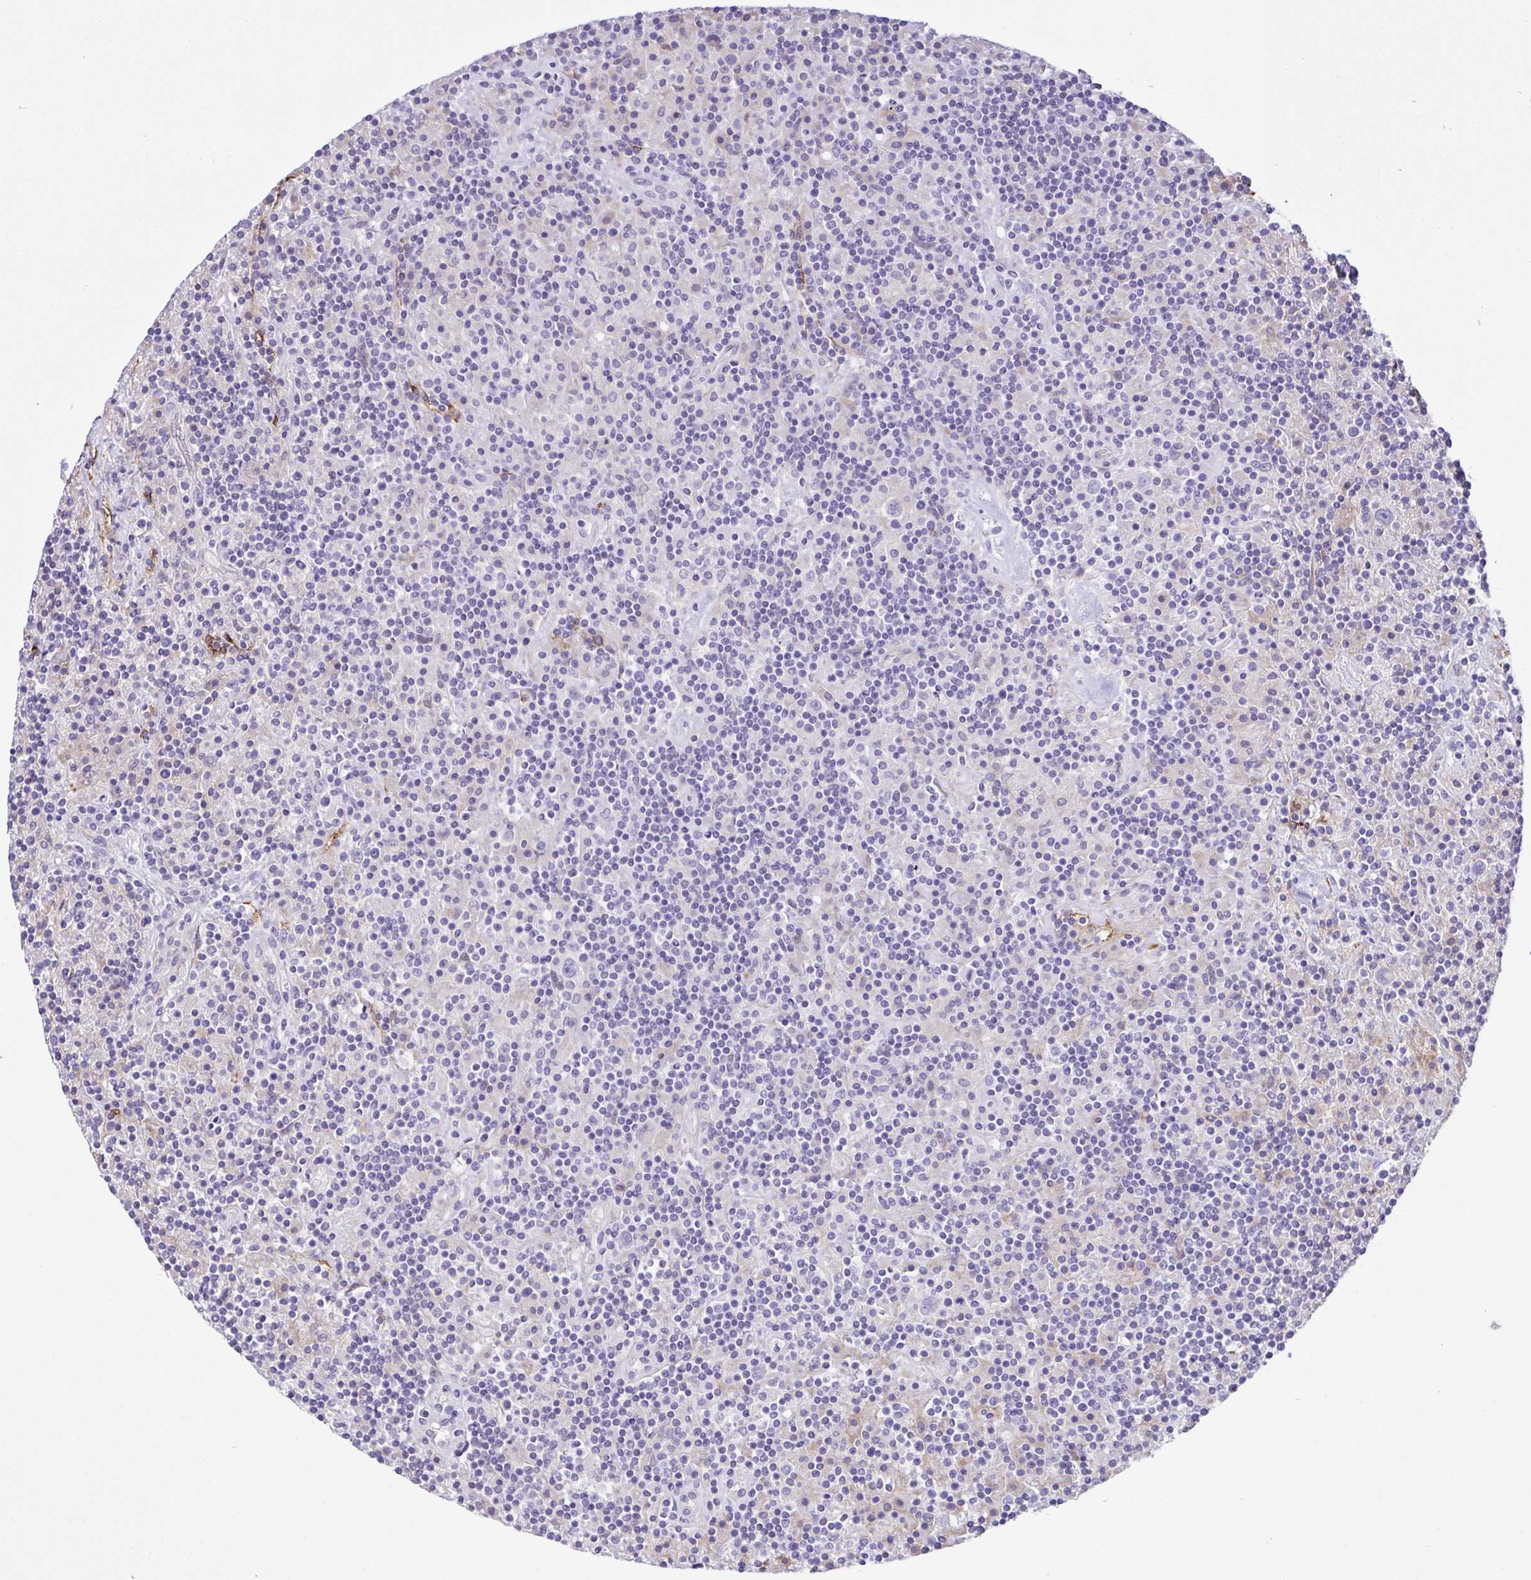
{"staining": {"intensity": "negative", "quantity": "none", "location": "none"}, "tissue": "lymphoma", "cell_type": "Tumor cells", "image_type": "cancer", "snomed": [{"axis": "morphology", "description": "Hodgkin's disease, NOS"}, {"axis": "topography", "description": "Lymph node"}], "caption": "Tumor cells show no significant expression in Hodgkin's disease. (Brightfield microscopy of DAB IHC at high magnification).", "gene": "GPR182", "patient": {"sex": "male", "age": 70}}